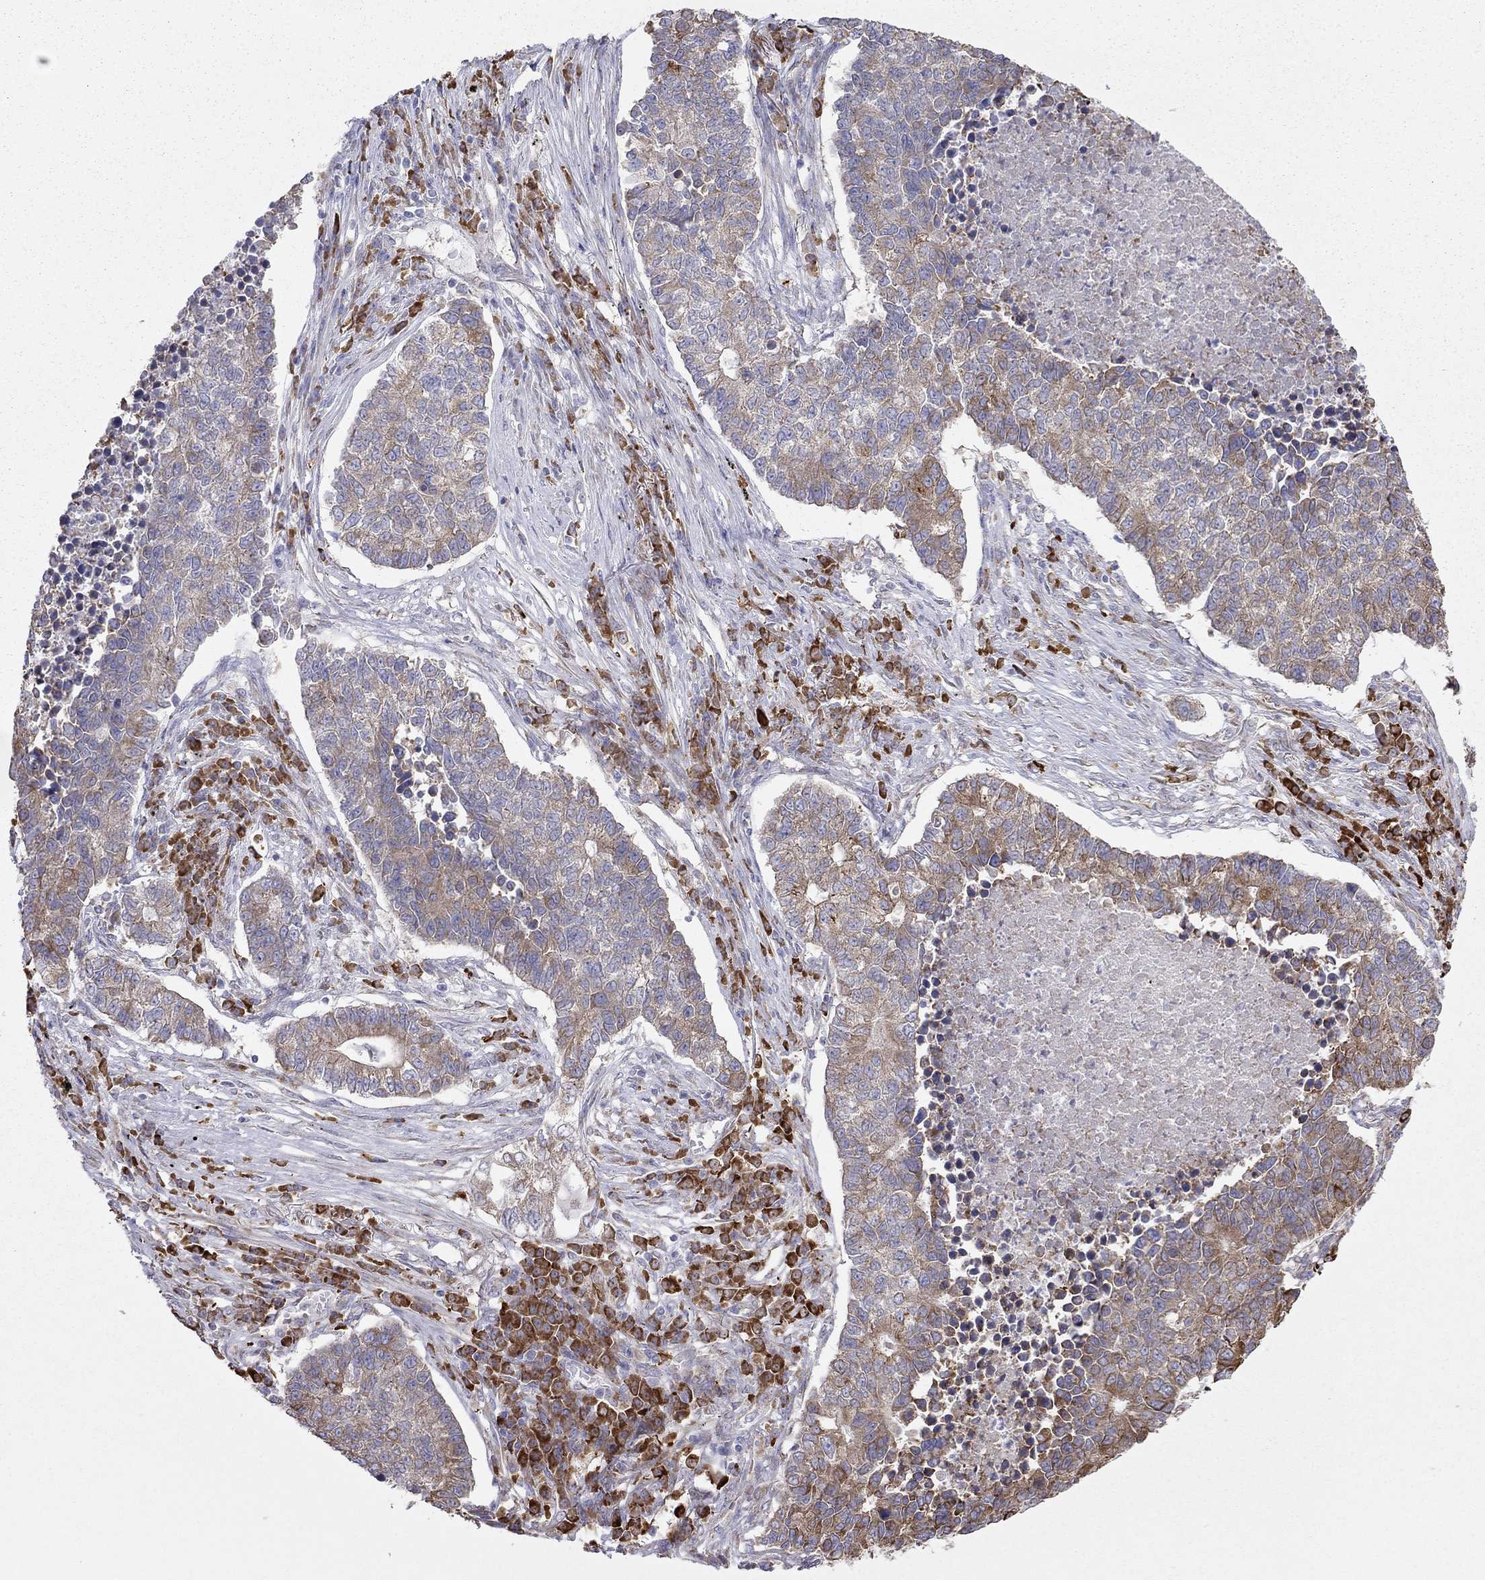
{"staining": {"intensity": "moderate", "quantity": ">75%", "location": "cytoplasmic/membranous"}, "tissue": "lung cancer", "cell_type": "Tumor cells", "image_type": "cancer", "snomed": [{"axis": "morphology", "description": "Adenocarcinoma, NOS"}, {"axis": "topography", "description": "Lung"}], "caption": "This image demonstrates lung adenocarcinoma stained with IHC to label a protein in brown. The cytoplasmic/membranous of tumor cells show moderate positivity for the protein. Nuclei are counter-stained blue.", "gene": "LONRF2", "patient": {"sex": "male", "age": 57}}